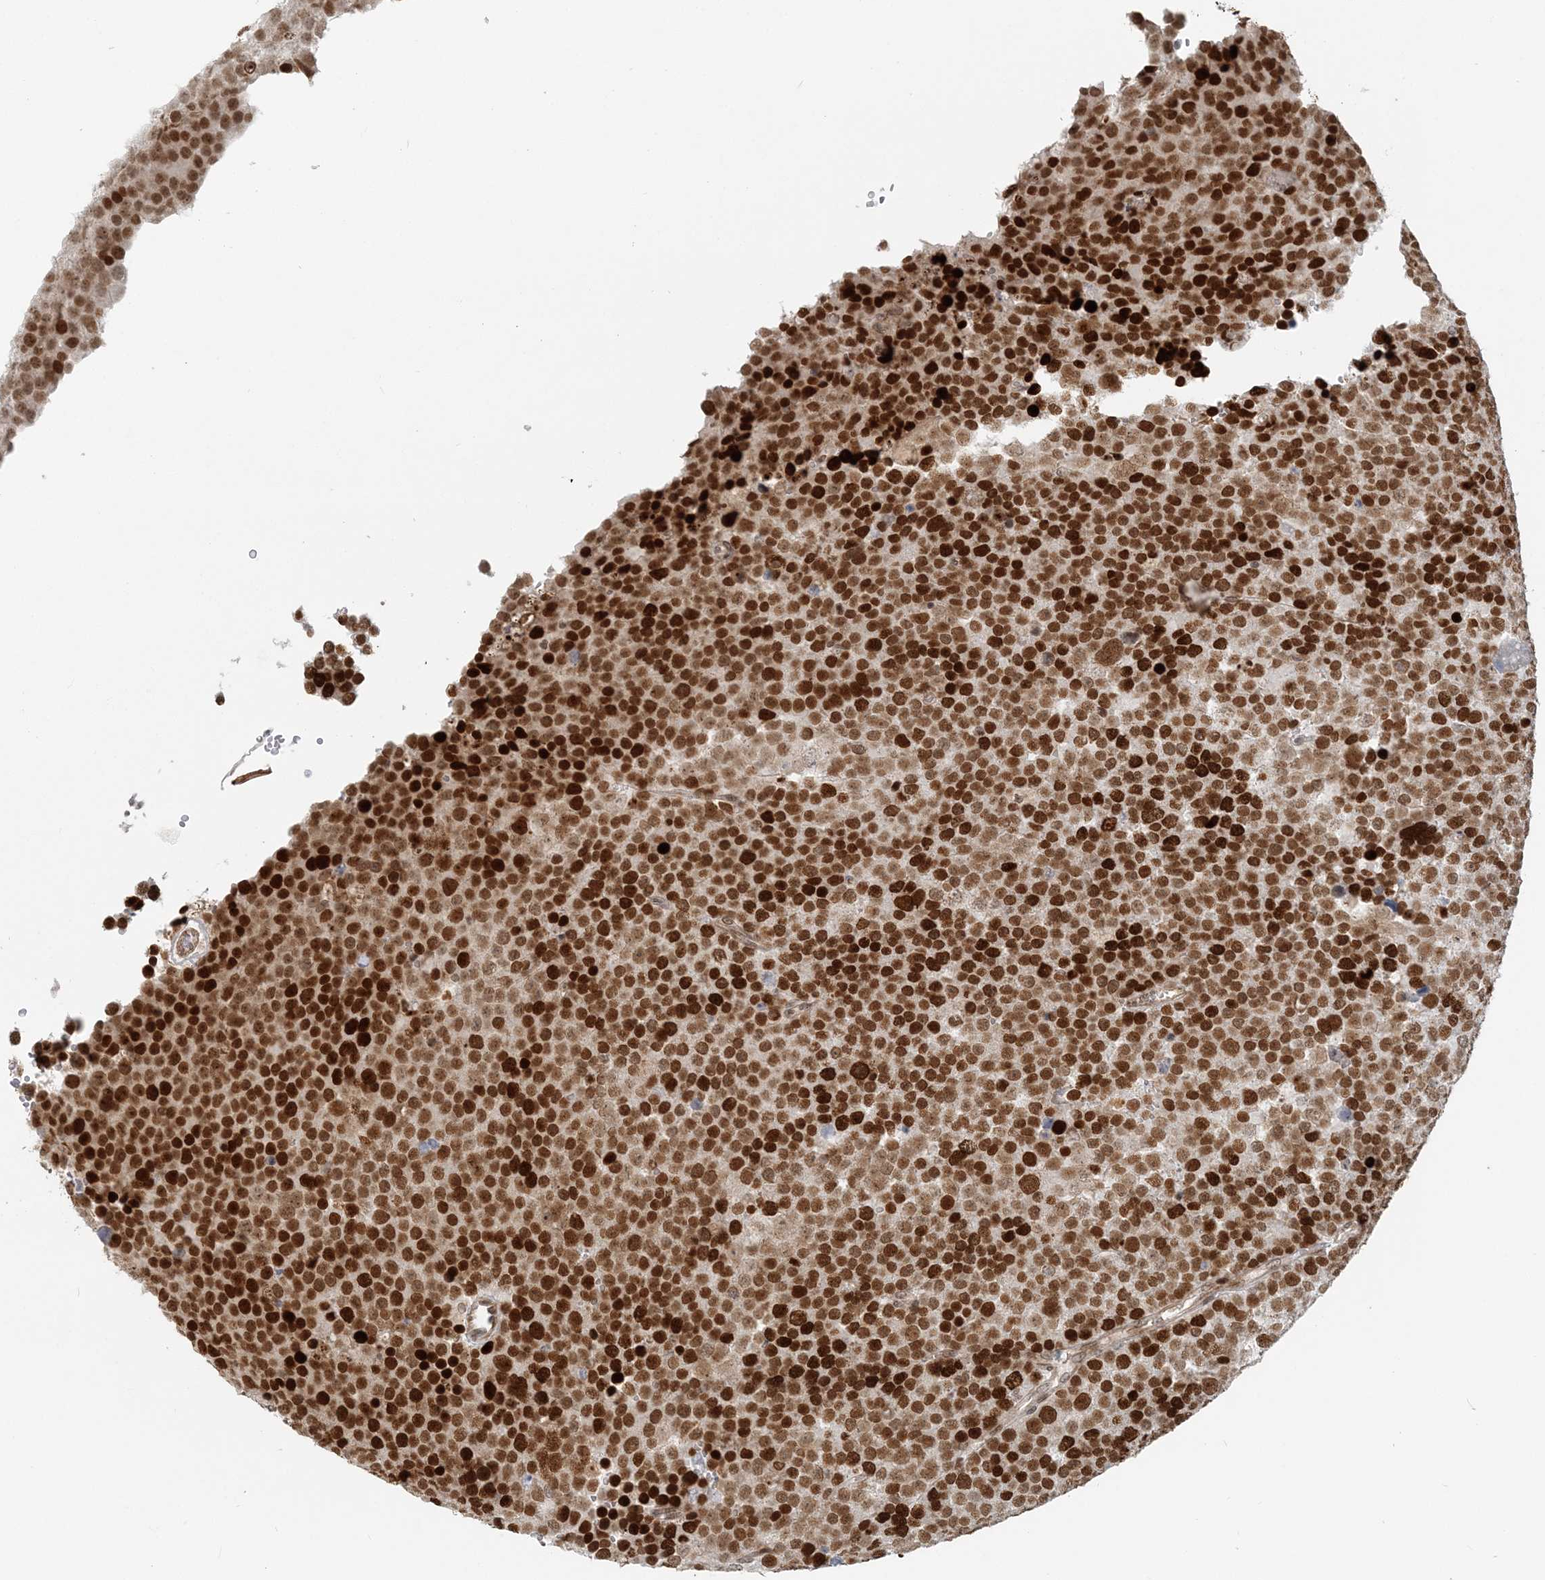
{"staining": {"intensity": "strong", "quantity": ">75%", "location": "nuclear"}, "tissue": "testis cancer", "cell_type": "Tumor cells", "image_type": "cancer", "snomed": [{"axis": "morphology", "description": "Seminoma, NOS"}, {"axis": "topography", "description": "Testis"}], "caption": "A high-resolution histopathology image shows immunohistochemistry (IHC) staining of testis cancer, which displays strong nuclear staining in about >75% of tumor cells.", "gene": "BAZ1B", "patient": {"sex": "male", "age": 71}}